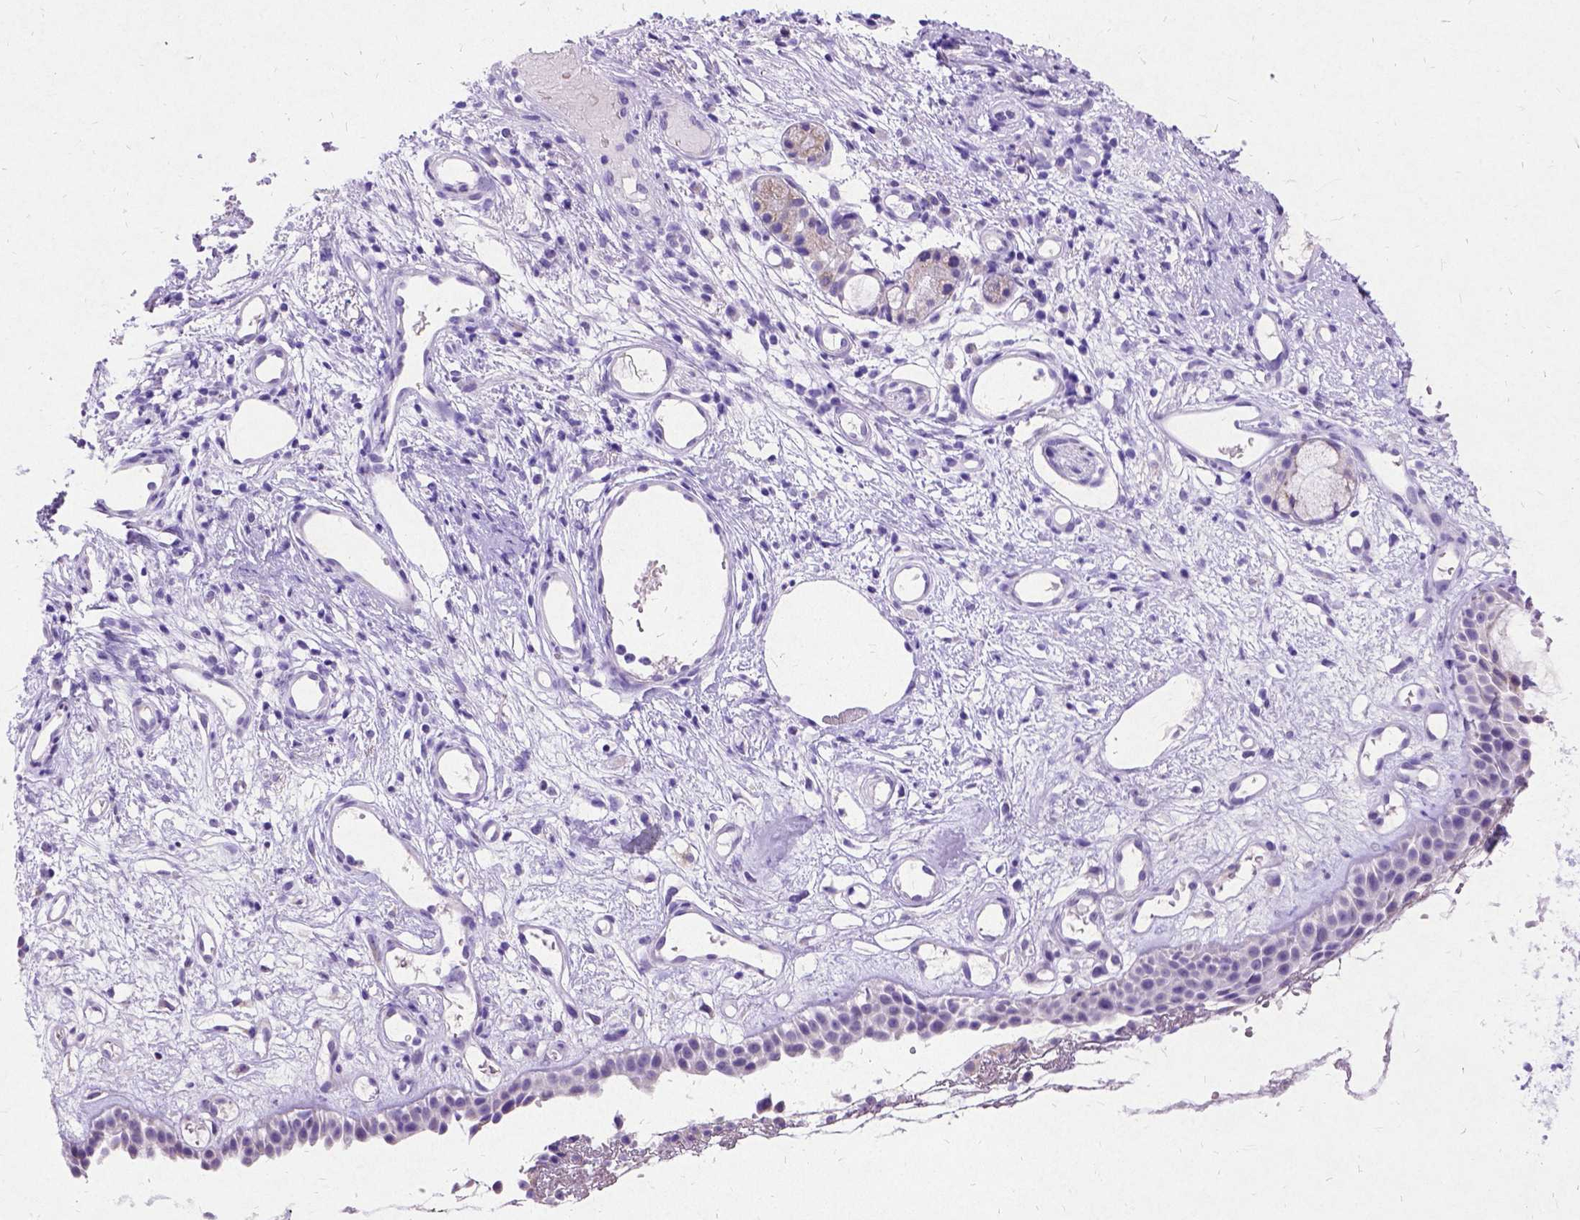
{"staining": {"intensity": "weak", "quantity": "<25%", "location": "cytoplasmic/membranous"}, "tissue": "nasopharynx", "cell_type": "Respiratory epithelial cells", "image_type": "normal", "snomed": [{"axis": "morphology", "description": "Normal tissue, NOS"}, {"axis": "morphology", "description": "Inflammation, NOS"}, {"axis": "topography", "description": "Nasopharynx"}], "caption": "There is no significant positivity in respiratory epithelial cells of nasopharynx. (Brightfield microscopy of DAB immunohistochemistry (IHC) at high magnification).", "gene": "NEUROD4", "patient": {"sex": "male", "age": 54}}